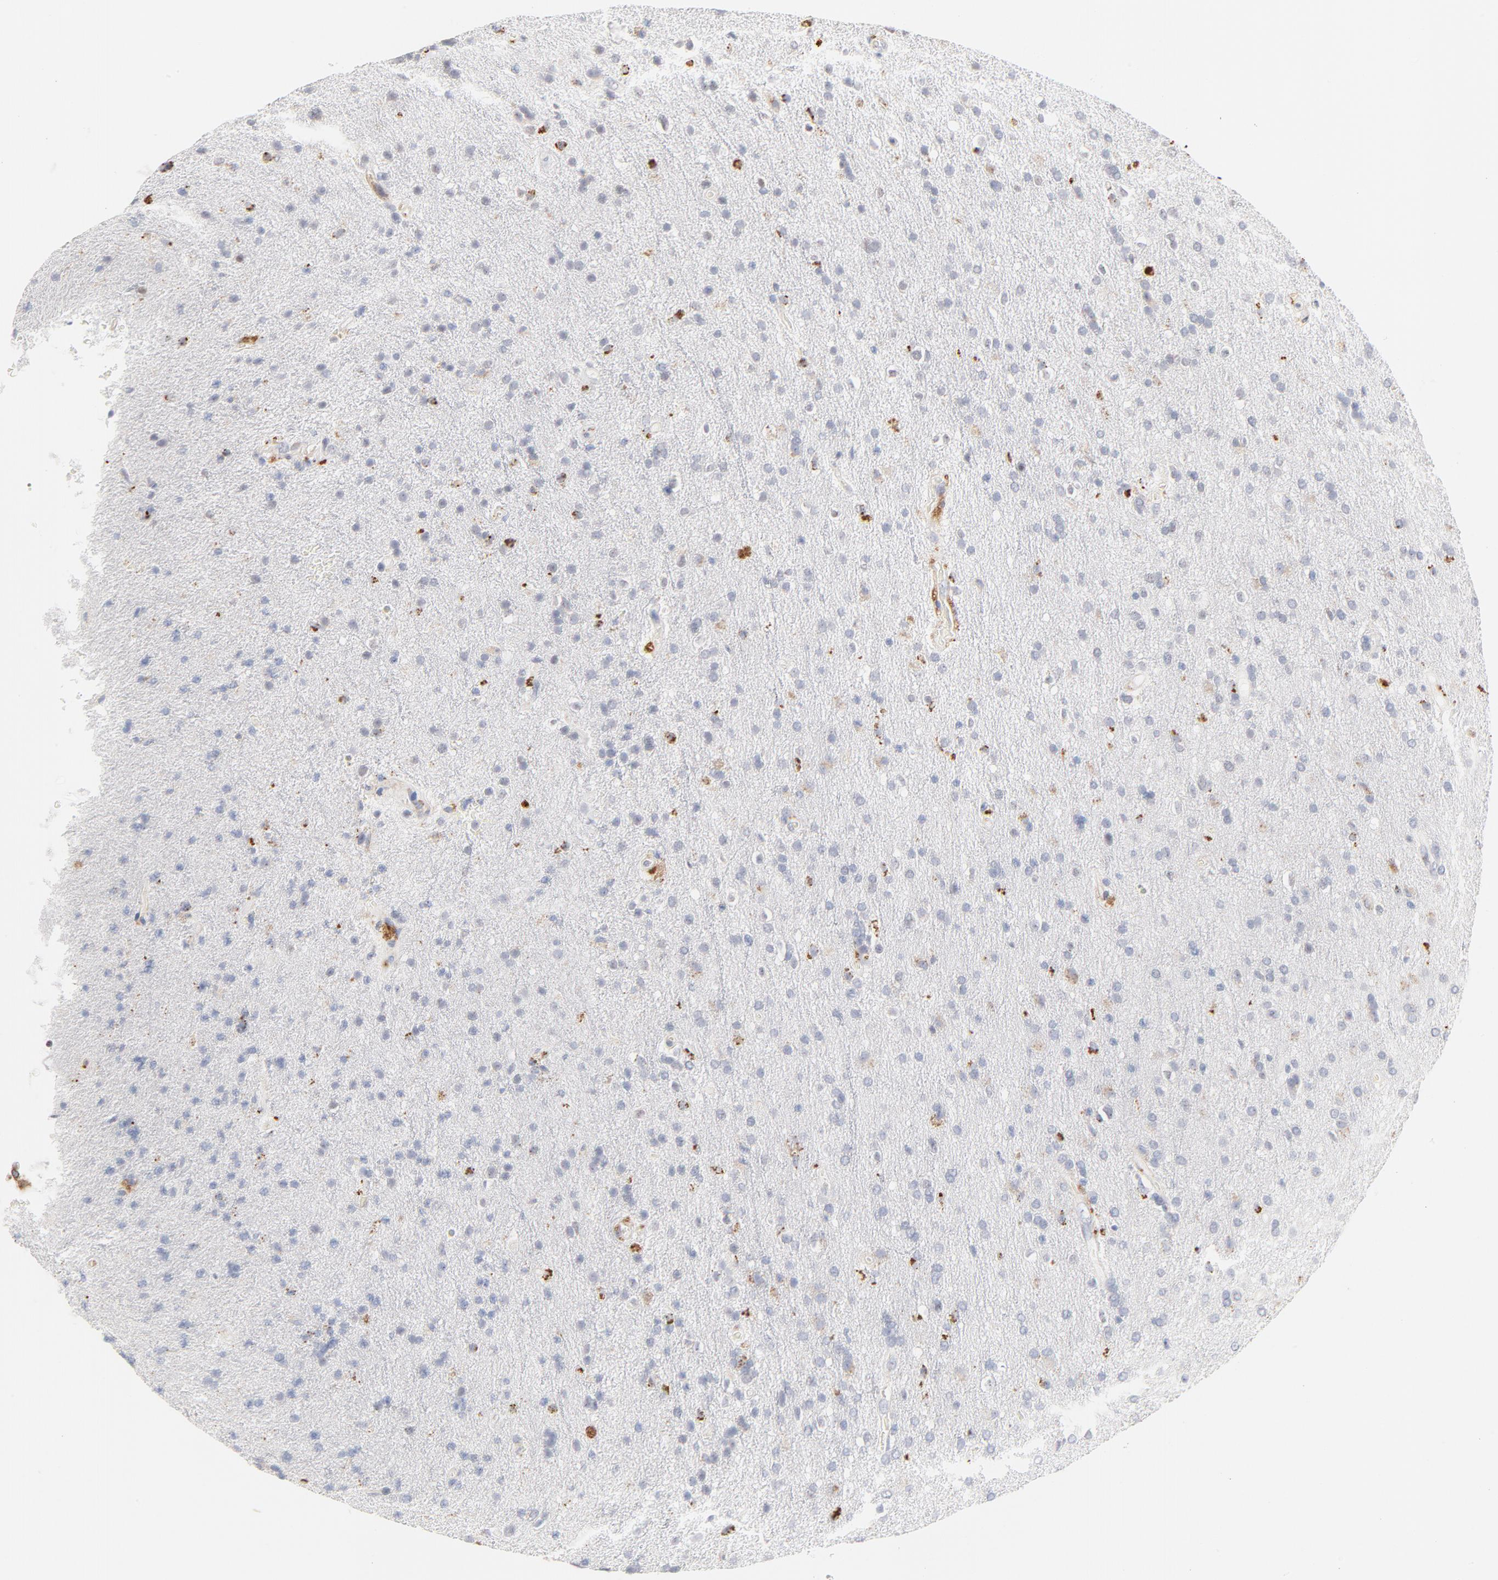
{"staining": {"intensity": "negative", "quantity": "none", "location": "none"}, "tissue": "glioma", "cell_type": "Tumor cells", "image_type": "cancer", "snomed": [{"axis": "morphology", "description": "Glioma, malignant, High grade"}, {"axis": "topography", "description": "Brain"}], "caption": "The histopathology image shows no significant positivity in tumor cells of glioma.", "gene": "CTSH", "patient": {"sex": "male", "age": 33}}